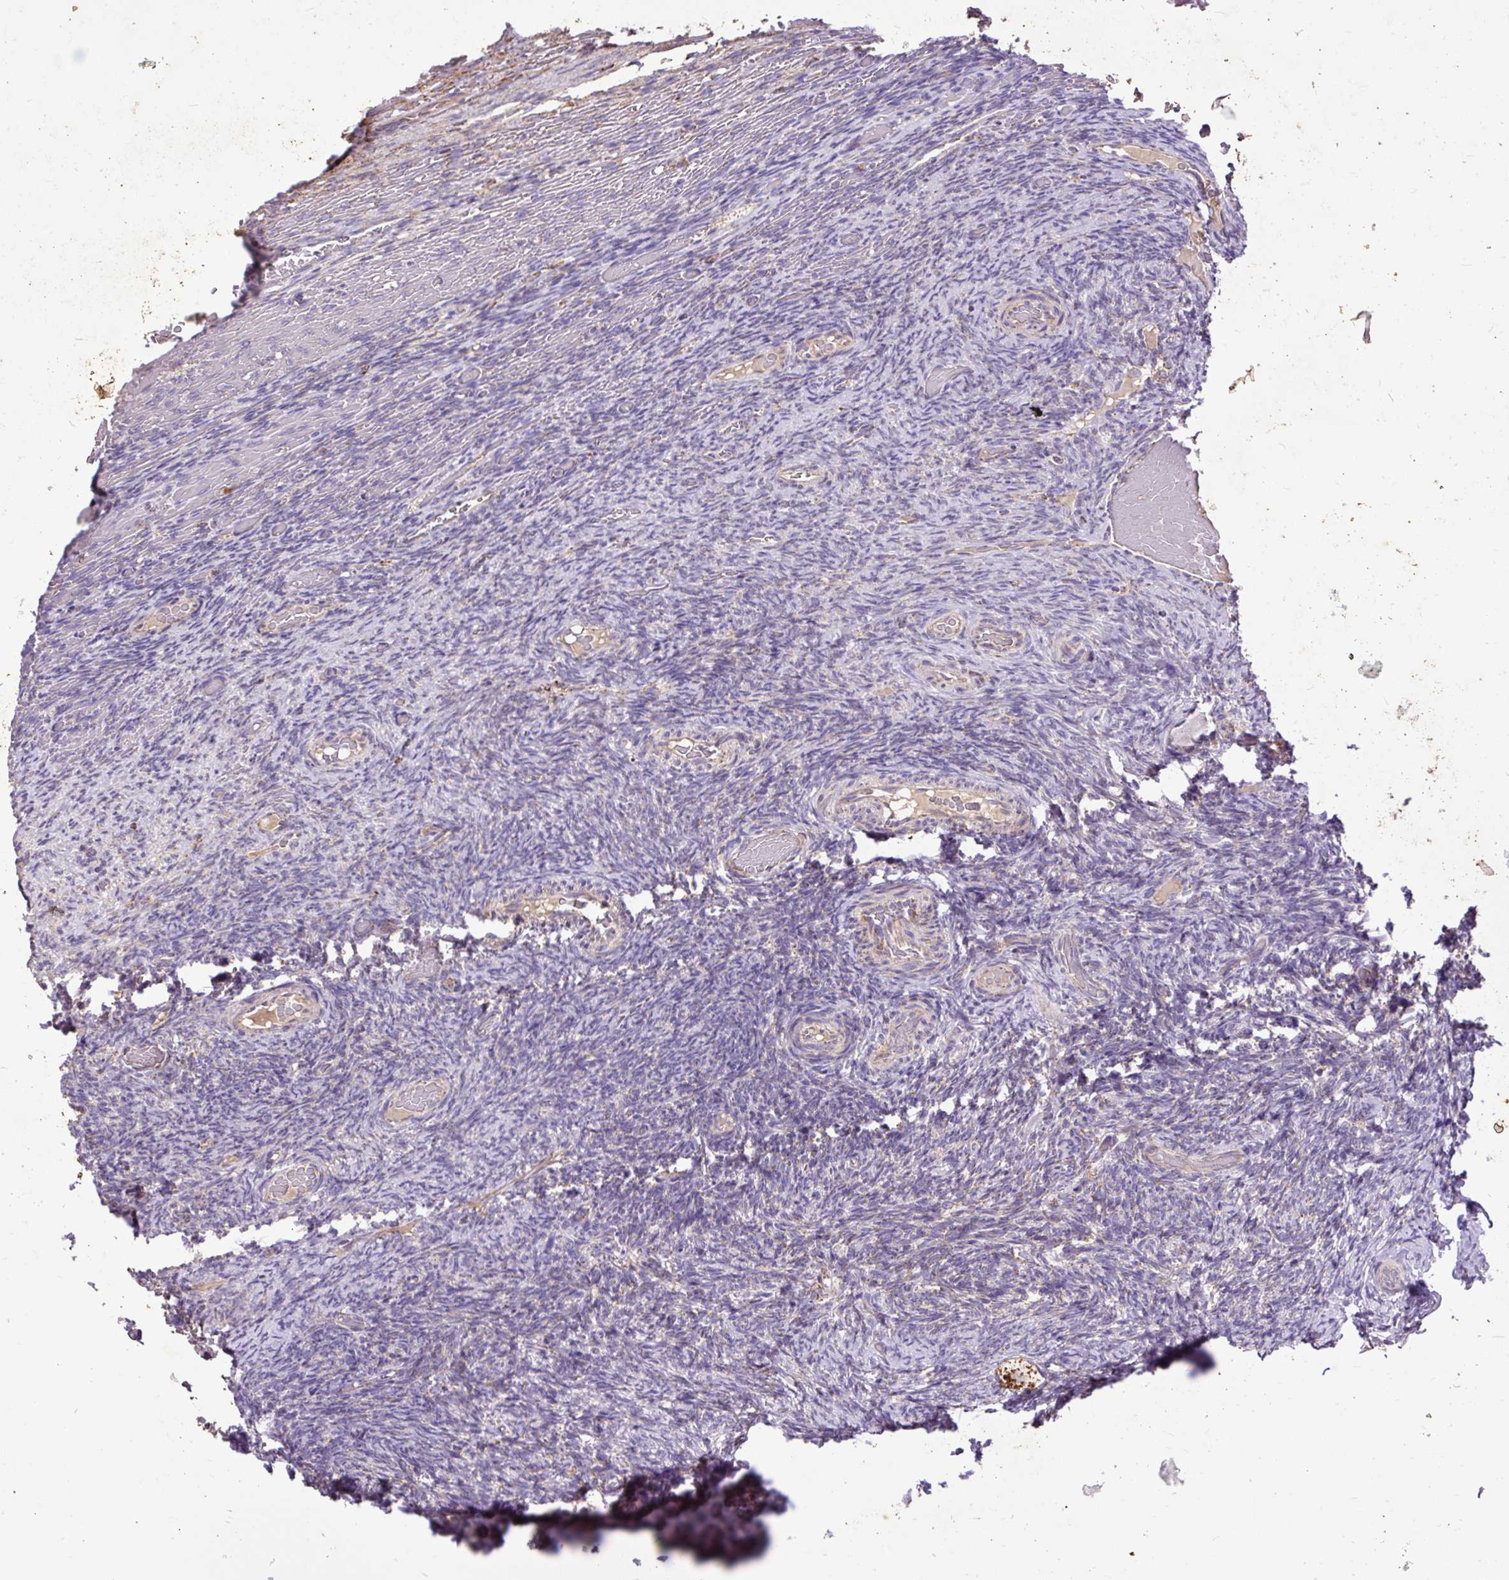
{"staining": {"intensity": "strong", "quantity": ">75%", "location": "cytoplasmic/membranous"}, "tissue": "ovary", "cell_type": "Follicle cells", "image_type": "normal", "snomed": [{"axis": "morphology", "description": "Normal tissue, NOS"}, {"axis": "topography", "description": "Ovary"}], "caption": "Immunohistochemistry (DAB (3,3'-diaminobenzidine)) staining of benign ovary displays strong cytoplasmic/membranous protein expression in about >75% of follicle cells.", "gene": "TOMM40", "patient": {"sex": "female", "age": 34}}